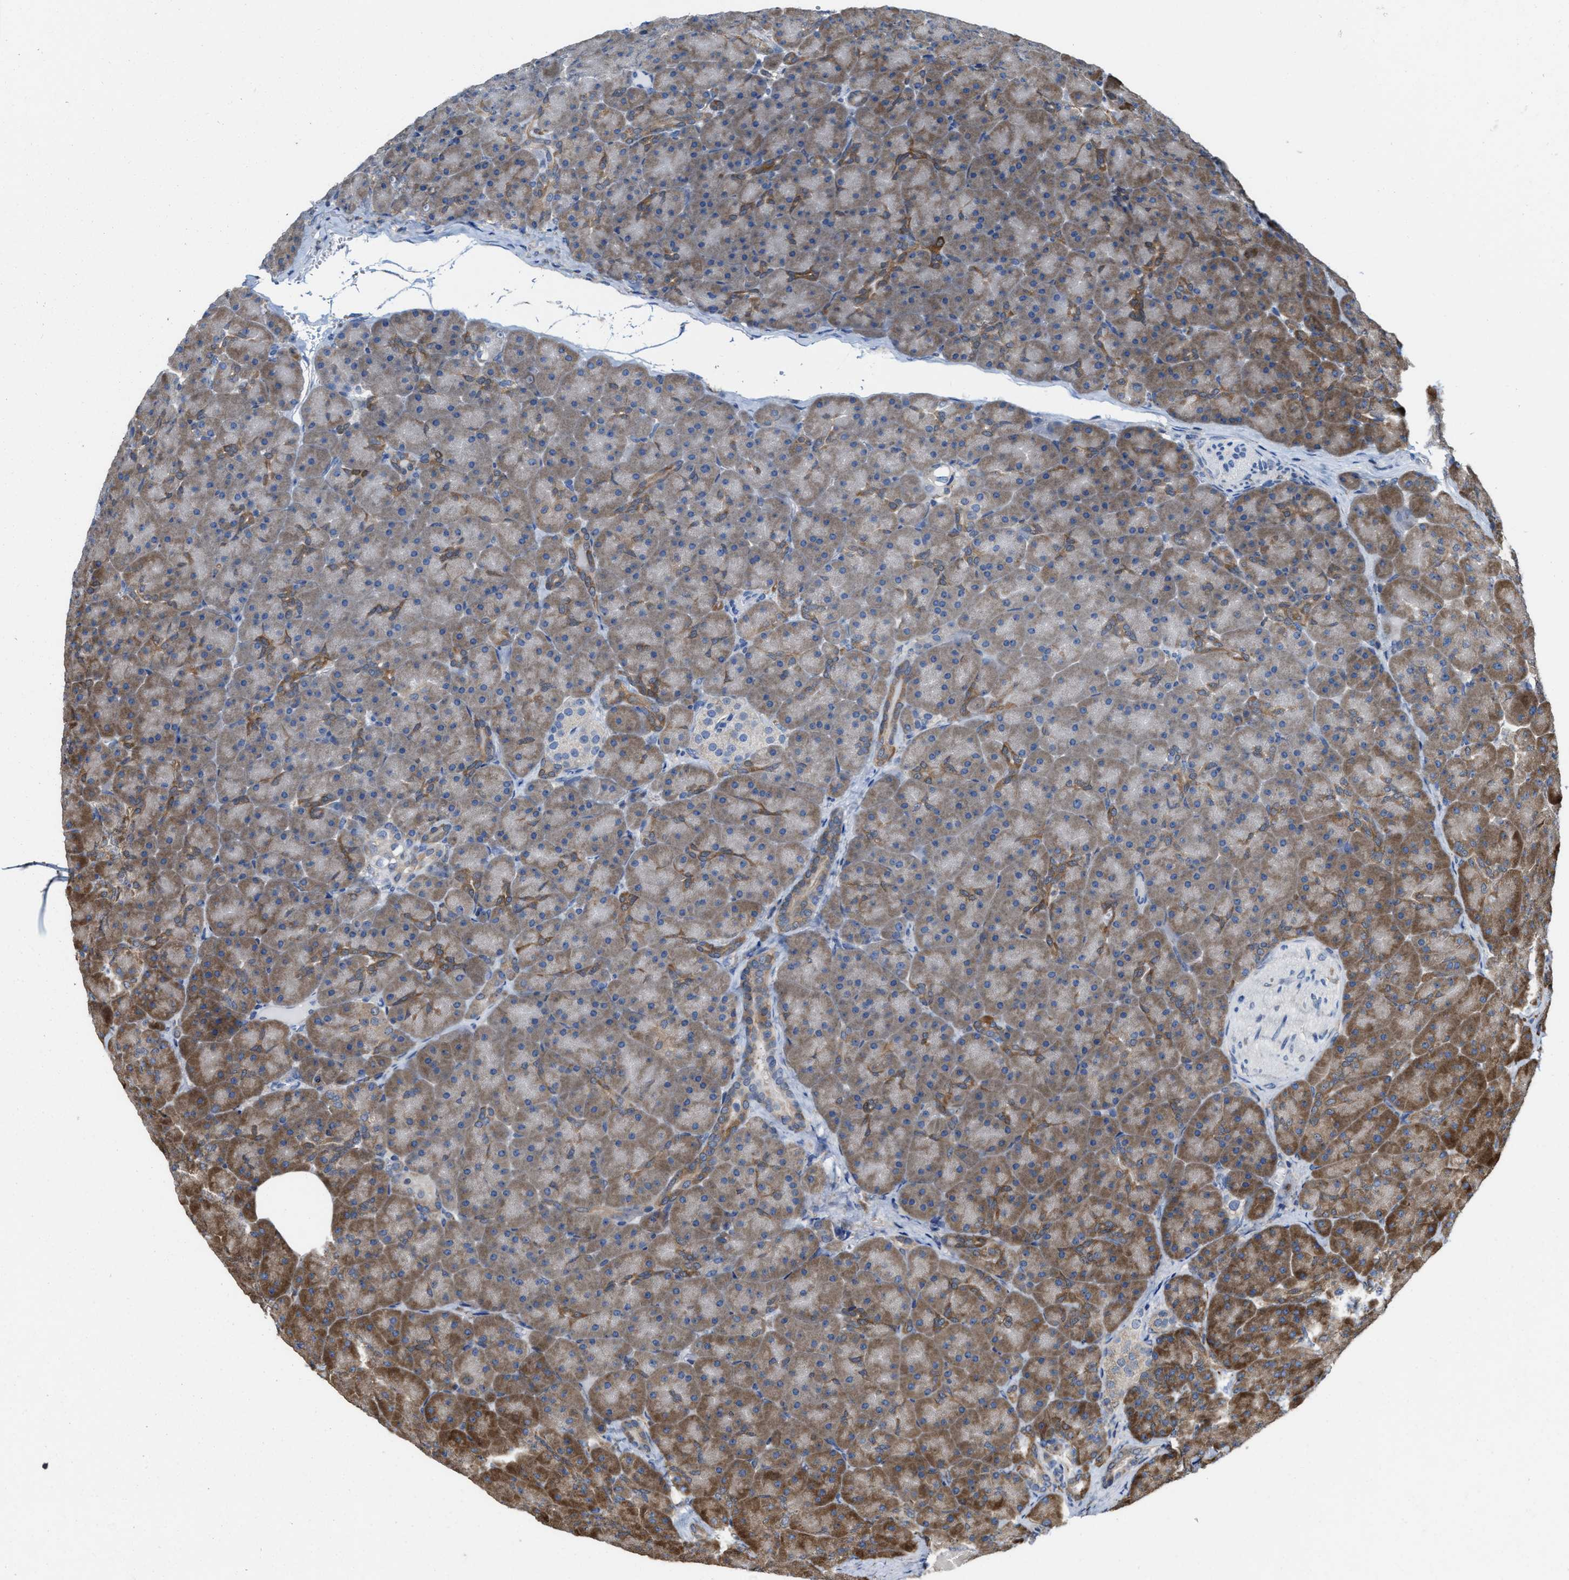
{"staining": {"intensity": "moderate", "quantity": "25%-75%", "location": "cytoplasmic/membranous"}, "tissue": "pancreas", "cell_type": "Exocrine glandular cells", "image_type": "normal", "snomed": [{"axis": "morphology", "description": "Normal tissue, NOS"}, {"axis": "topography", "description": "Pancreas"}], "caption": "Immunohistochemical staining of benign human pancreas displays 25%-75% levels of moderate cytoplasmic/membranous protein expression in approximately 25%-75% of exocrine glandular cells. Nuclei are stained in blue.", "gene": "FGD3", "patient": {"sex": "male", "age": 66}}